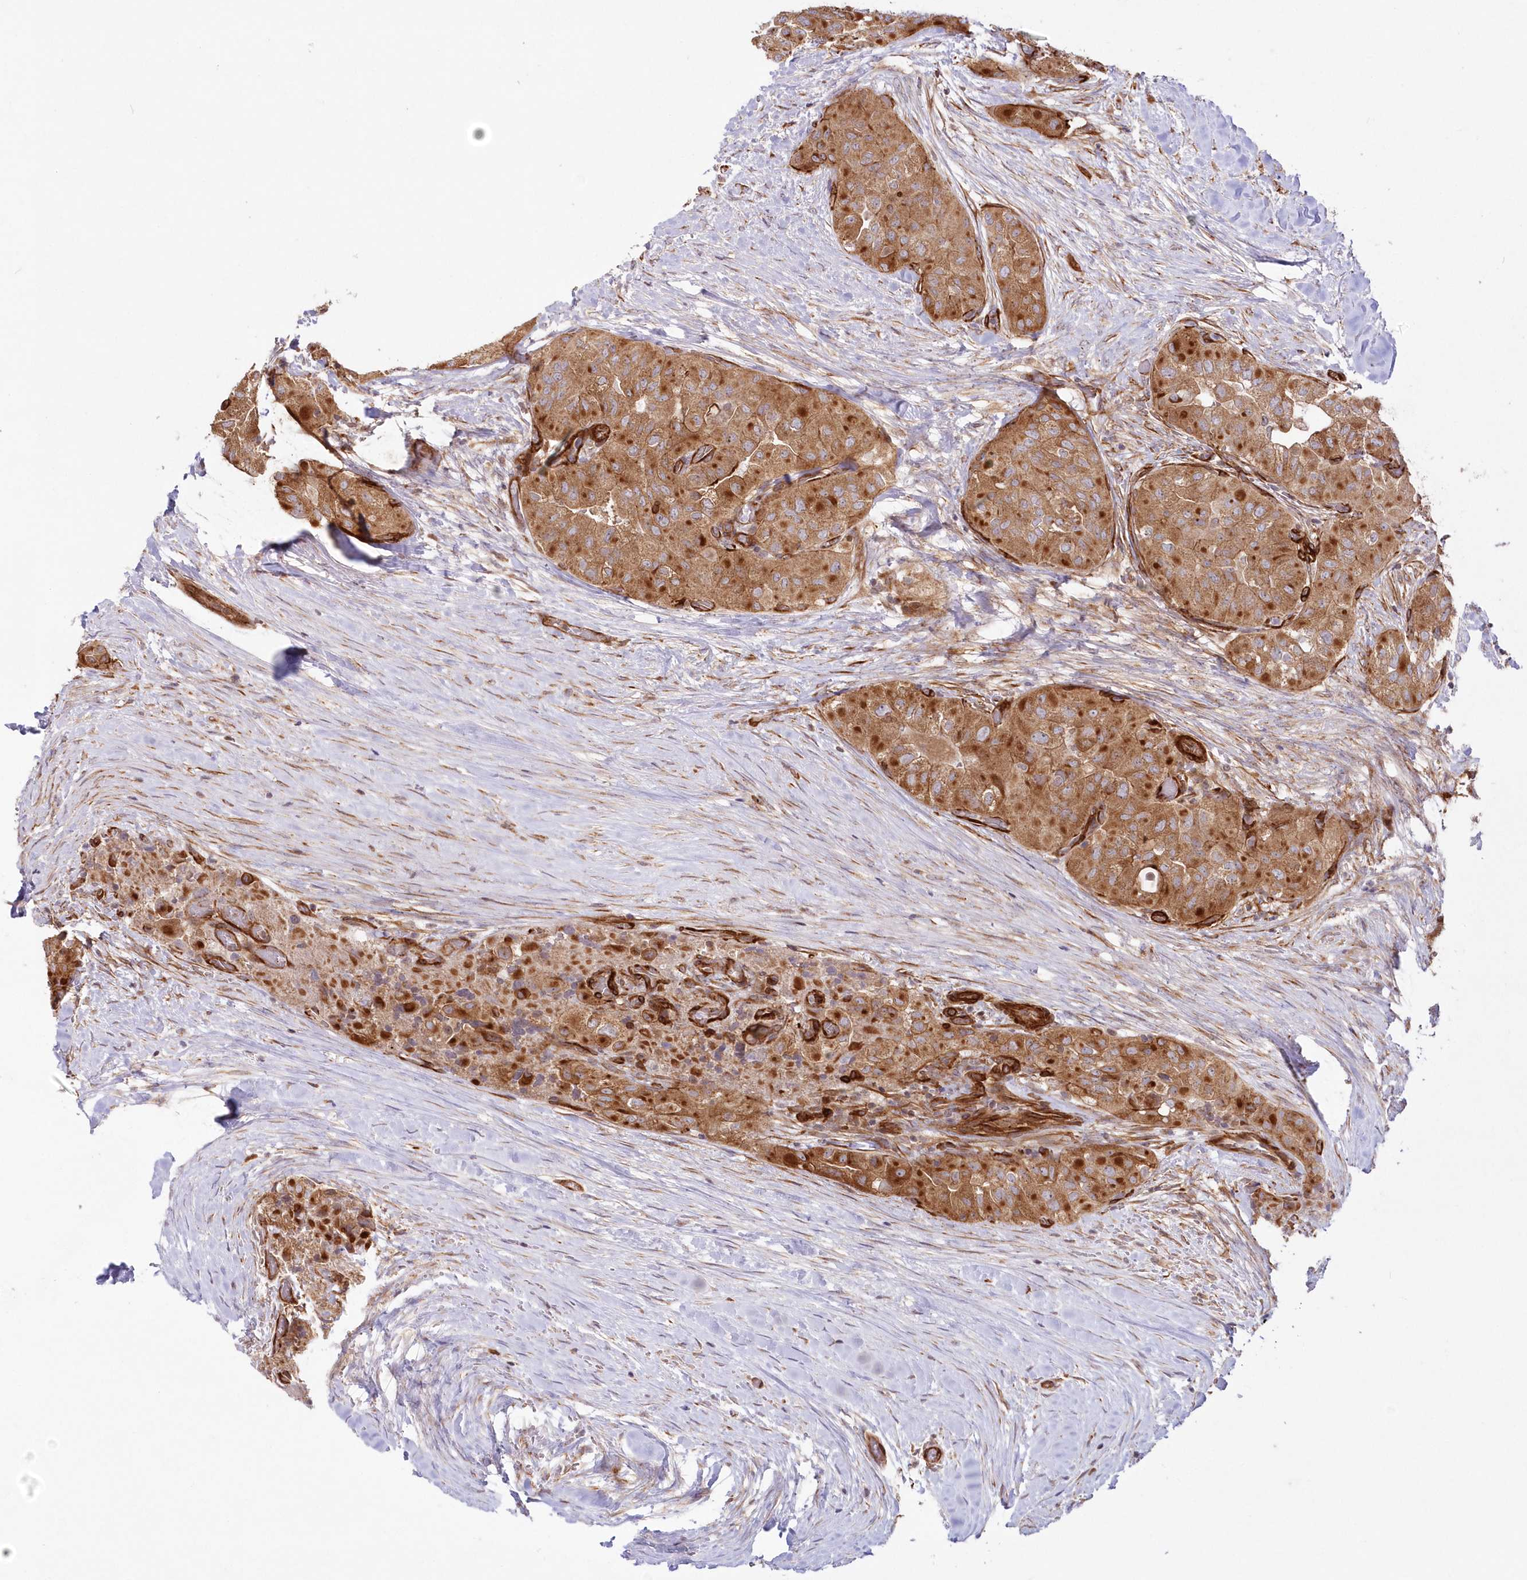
{"staining": {"intensity": "moderate", "quantity": ">75%", "location": "cytoplasmic/membranous"}, "tissue": "thyroid cancer", "cell_type": "Tumor cells", "image_type": "cancer", "snomed": [{"axis": "morphology", "description": "Papillary adenocarcinoma, NOS"}, {"axis": "topography", "description": "Thyroid gland"}], "caption": "Moderate cytoplasmic/membranous staining for a protein is appreciated in about >75% of tumor cells of thyroid cancer using immunohistochemistry.", "gene": "AFAP1L2", "patient": {"sex": "female", "age": 59}}